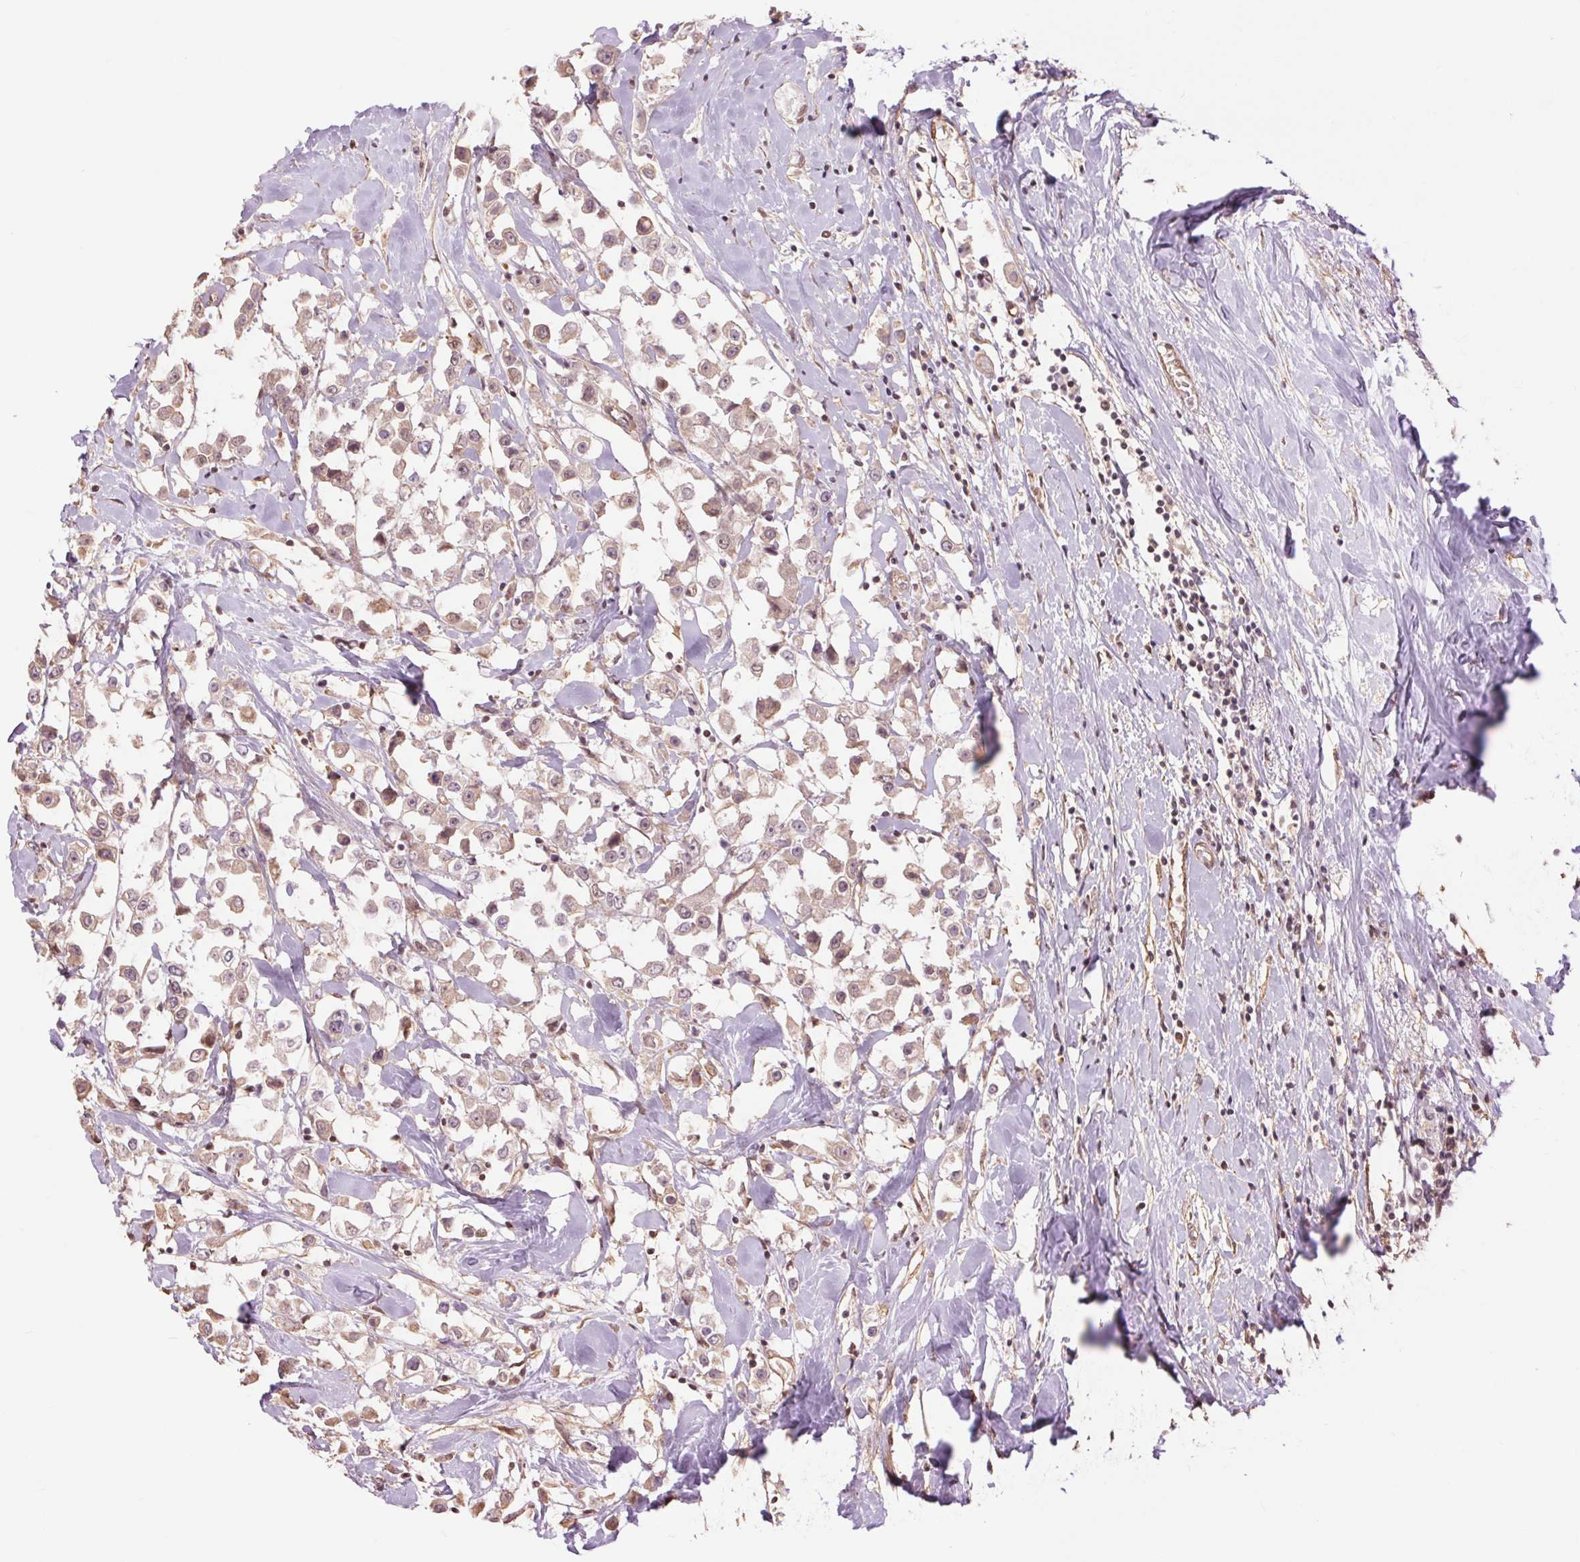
{"staining": {"intensity": "weak", "quantity": "25%-75%", "location": "cytoplasmic/membranous,nuclear"}, "tissue": "breast cancer", "cell_type": "Tumor cells", "image_type": "cancer", "snomed": [{"axis": "morphology", "description": "Duct carcinoma"}, {"axis": "topography", "description": "Breast"}], "caption": "Breast cancer stained for a protein (brown) shows weak cytoplasmic/membranous and nuclear positive positivity in approximately 25%-75% of tumor cells.", "gene": "PALM", "patient": {"sex": "female", "age": 61}}